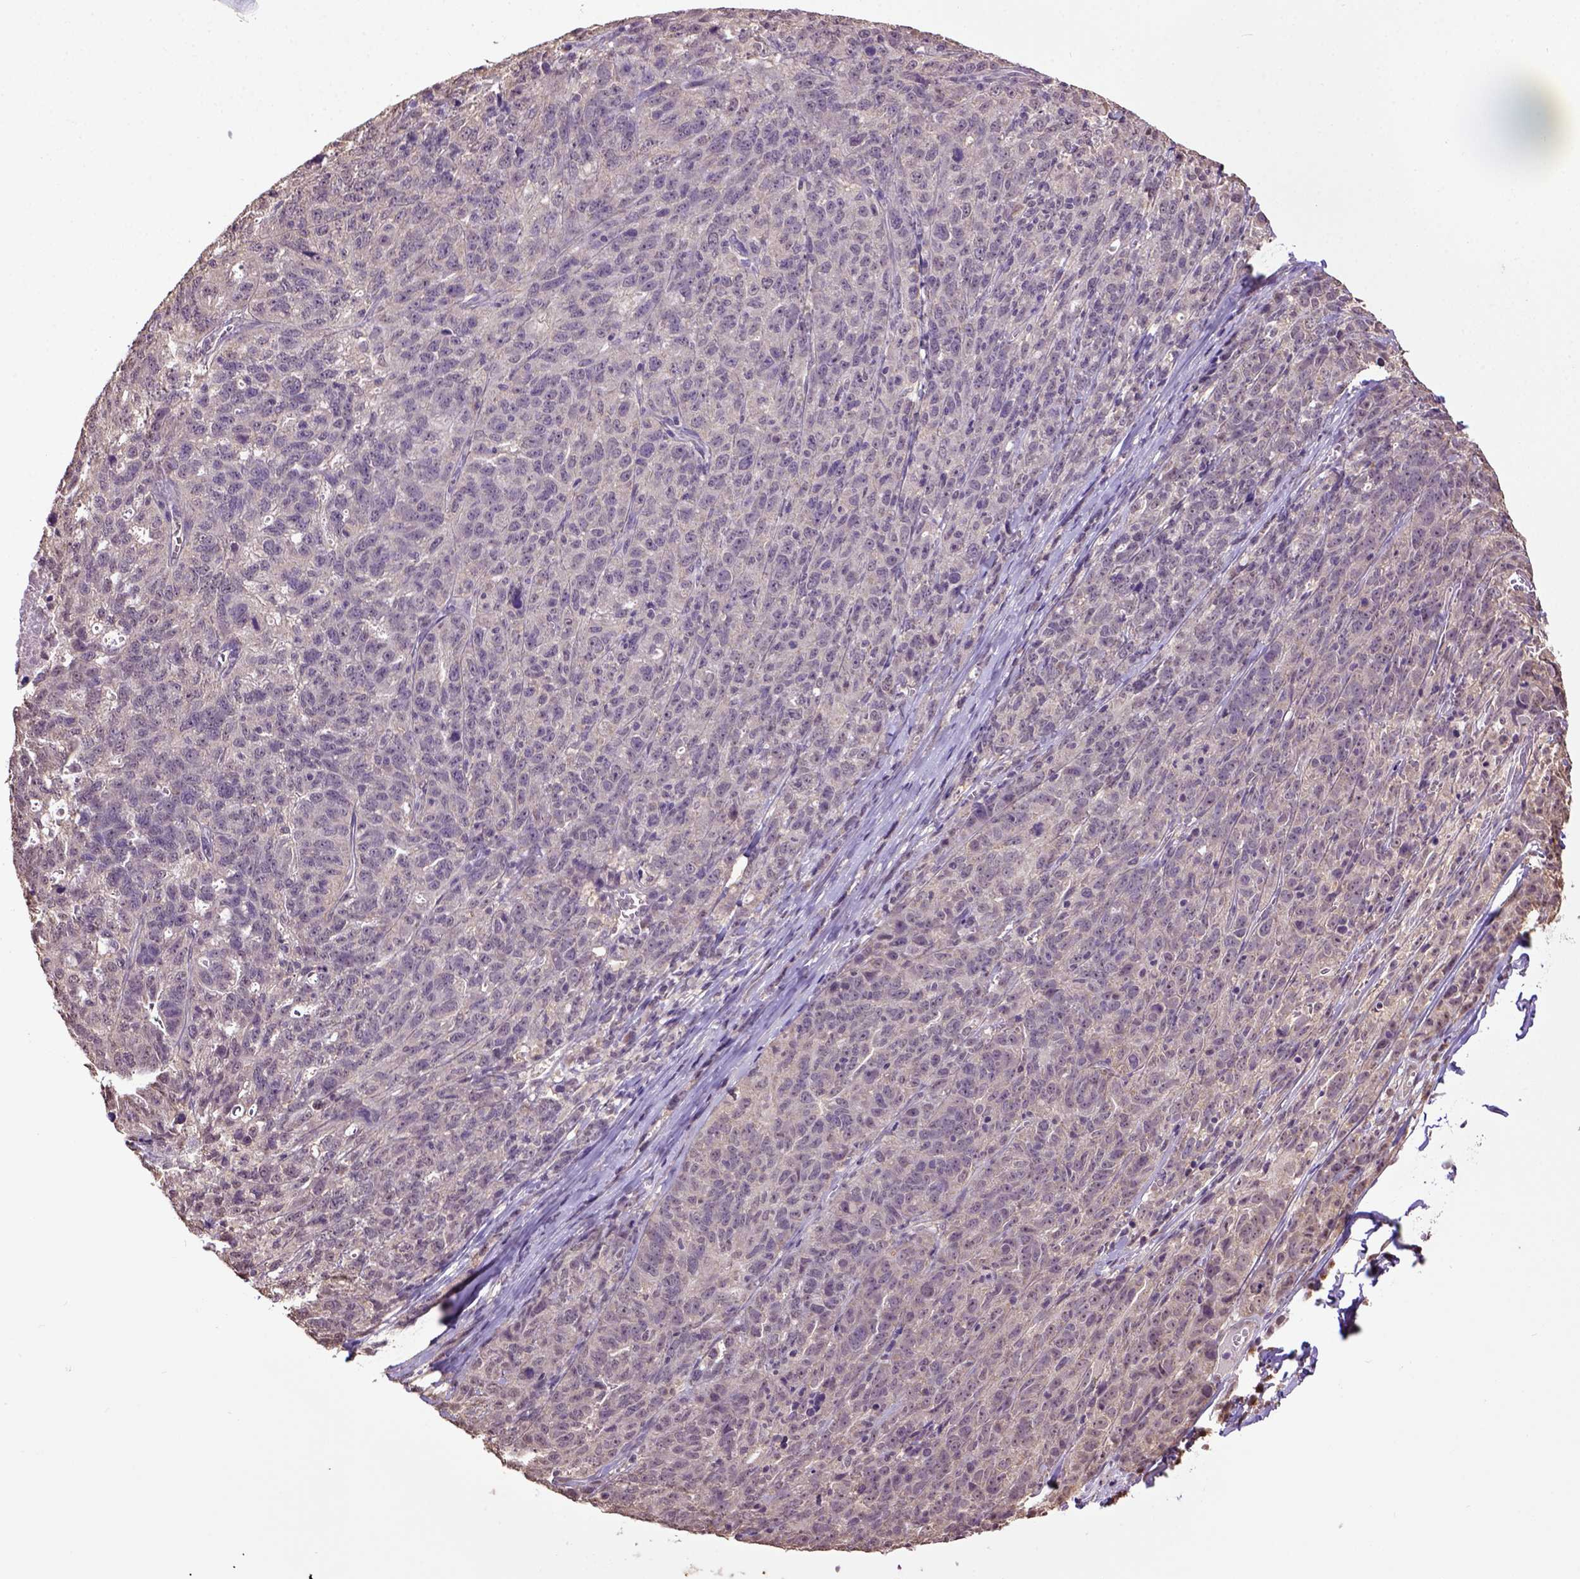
{"staining": {"intensity": "weak", "quantity": "<25%", "location": "cytoplasmic/membranous"}, "tissue": "ovarian cancer", "cell_type": "Tumor cells", "image_type": "cancer", "snomed": [{"axis": "morphology", "description": "Cystadenocarcinoma, serous, NOS"}, {"axis": "topography", "description": "Ovary"}], "caption": "Tumor cells show no significant protein staining in ovarian serous cystadenocarcinoma. Brightfield microscopy of IHC stained with DAB (3,3'-diaminobenzidine) (brown) and hematoxylin (blue), captured at high magnification.", "gene": "WDR17", "patient": {"sex": "female", "age": 71}}